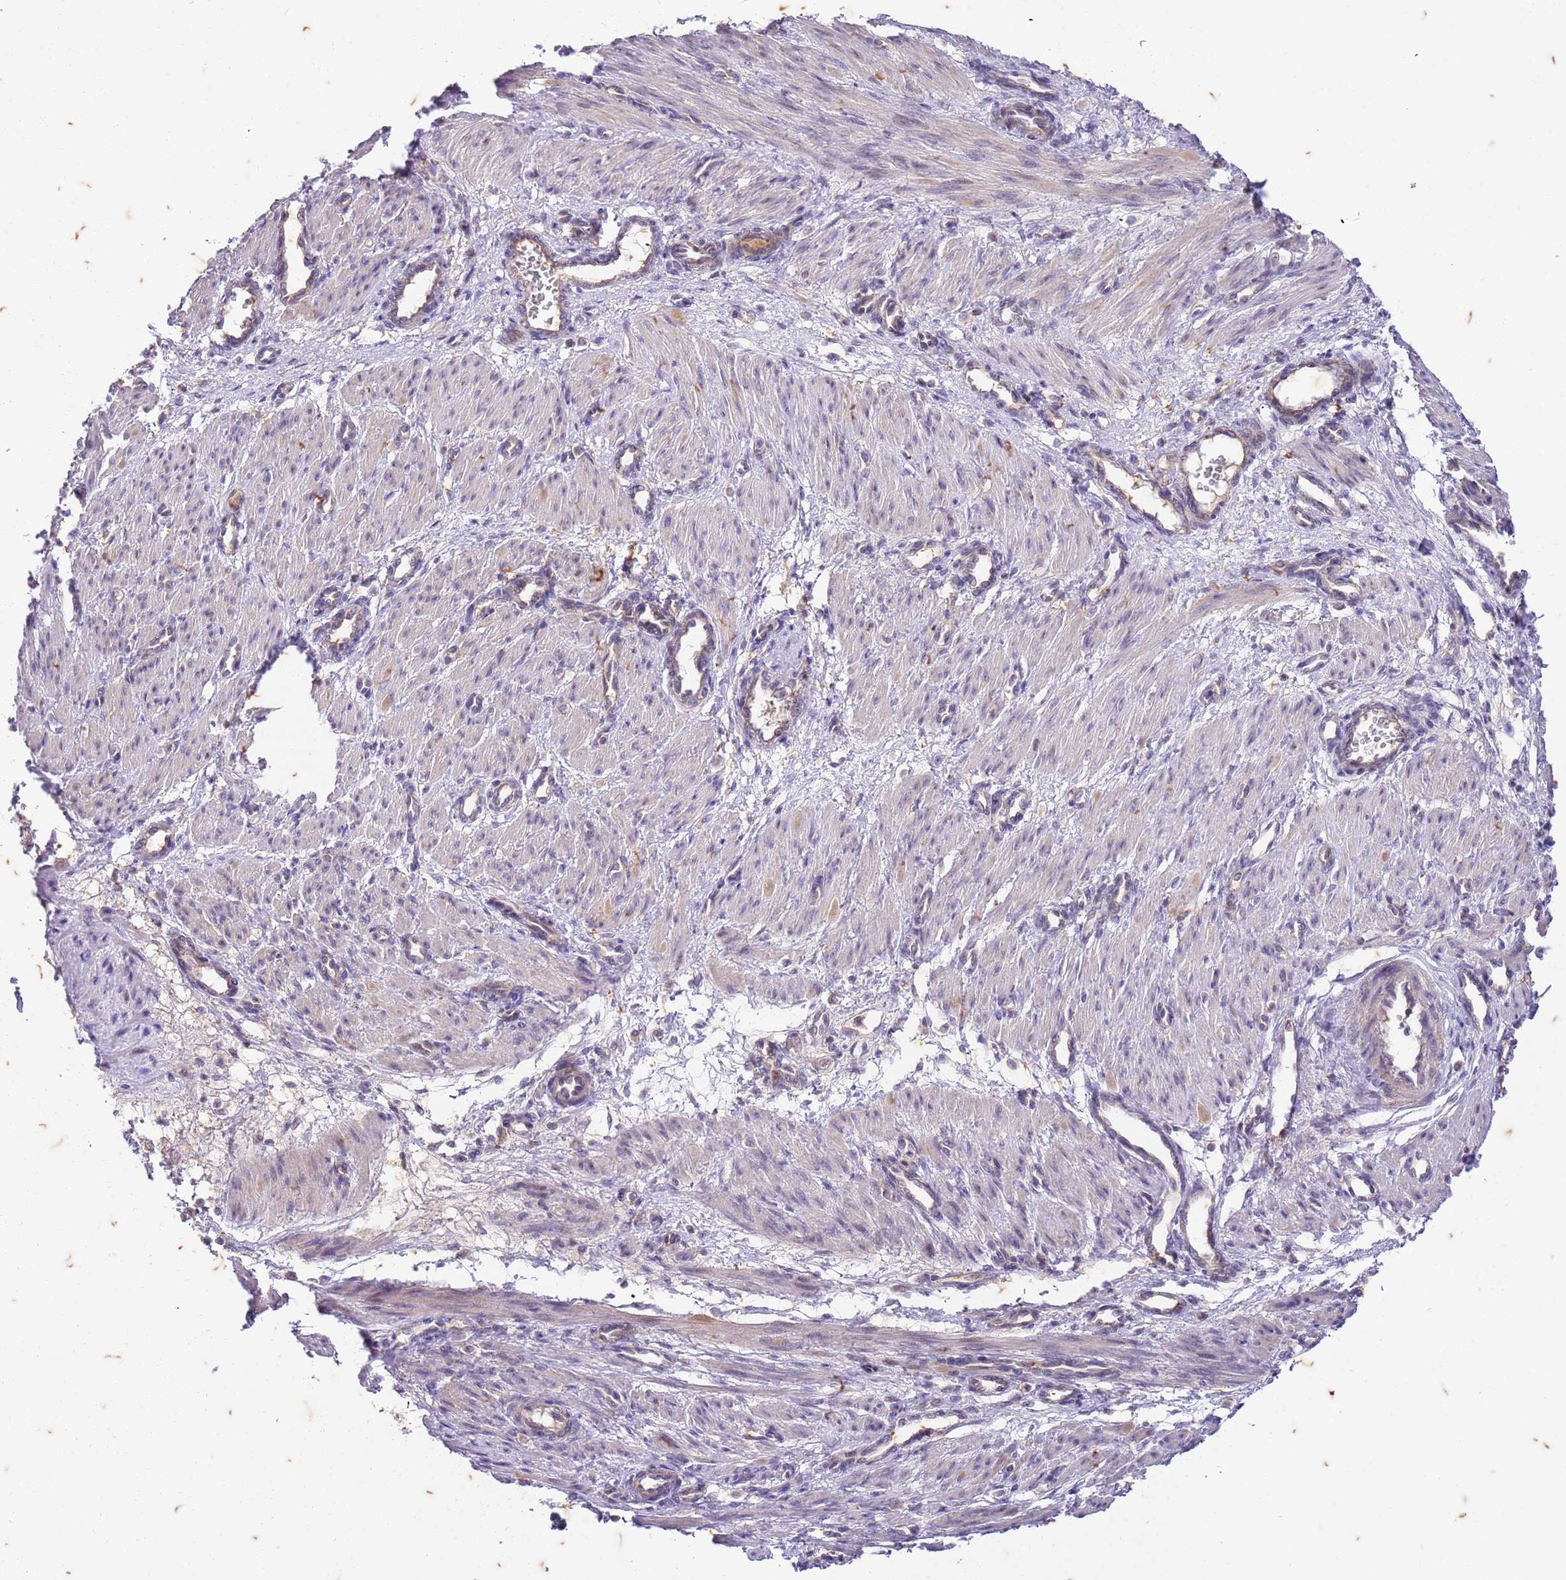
{"staining": {"intensity": "weak", "quantity": "<25%", "location": "cytoplasmic/membranous"}, "tissue": "smooth muscle", "cell_type": "Smooth muscle cells", "image_type": "normal", "snomed": [{"axis": "morphology", "description": "Normal tissue, NOS"}, {"axis": "topography", "description": "Endometrium"}], "caption": "IHC of normal smooth muscle shows no positivity in smooth muscle cells.", "gene": "RAPGEF3", "patient": {"sex": "female", "age": 33}}